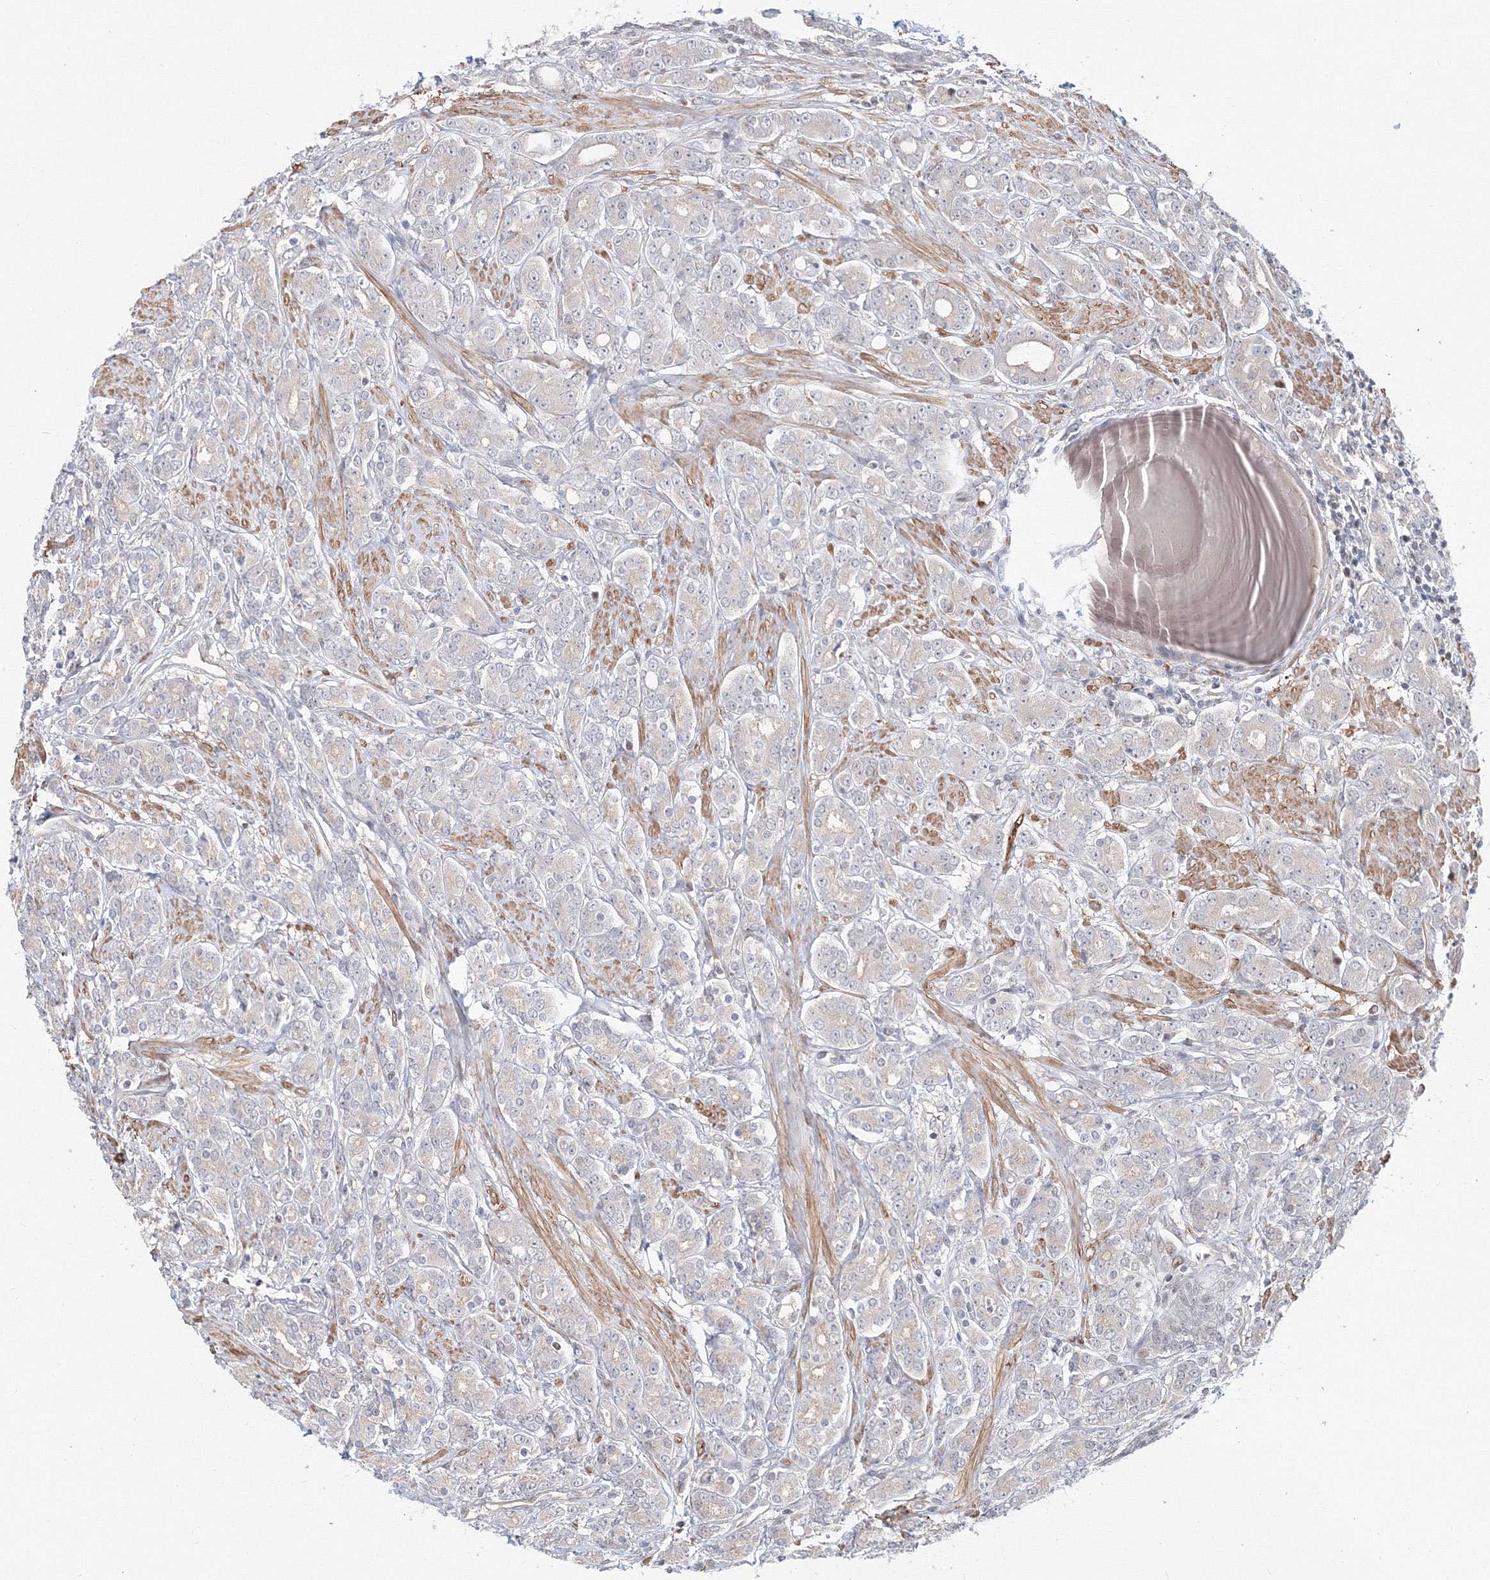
{"staining": {"intensity": "negative", "quantity": "none", "location": "none"}, "tissue": "prostate cancer", "cell_type": "Tumor cells", "image_type": "cancer", "snomed": [{"axis": "morphology", "description": "Adenocarcinoma, High grade"}, {"axis": "topography", "description": "Prostate"}], "caption": "An immunohistochemistry (IHC) photomicrograph of prostate high-grade adenocarcinoma is shown. There is no staining in tumor cells of prostate high-grade adenocarcinoma.", "gene": "ARHGAP21", "patient": {"sex": "male", "age": 62}}